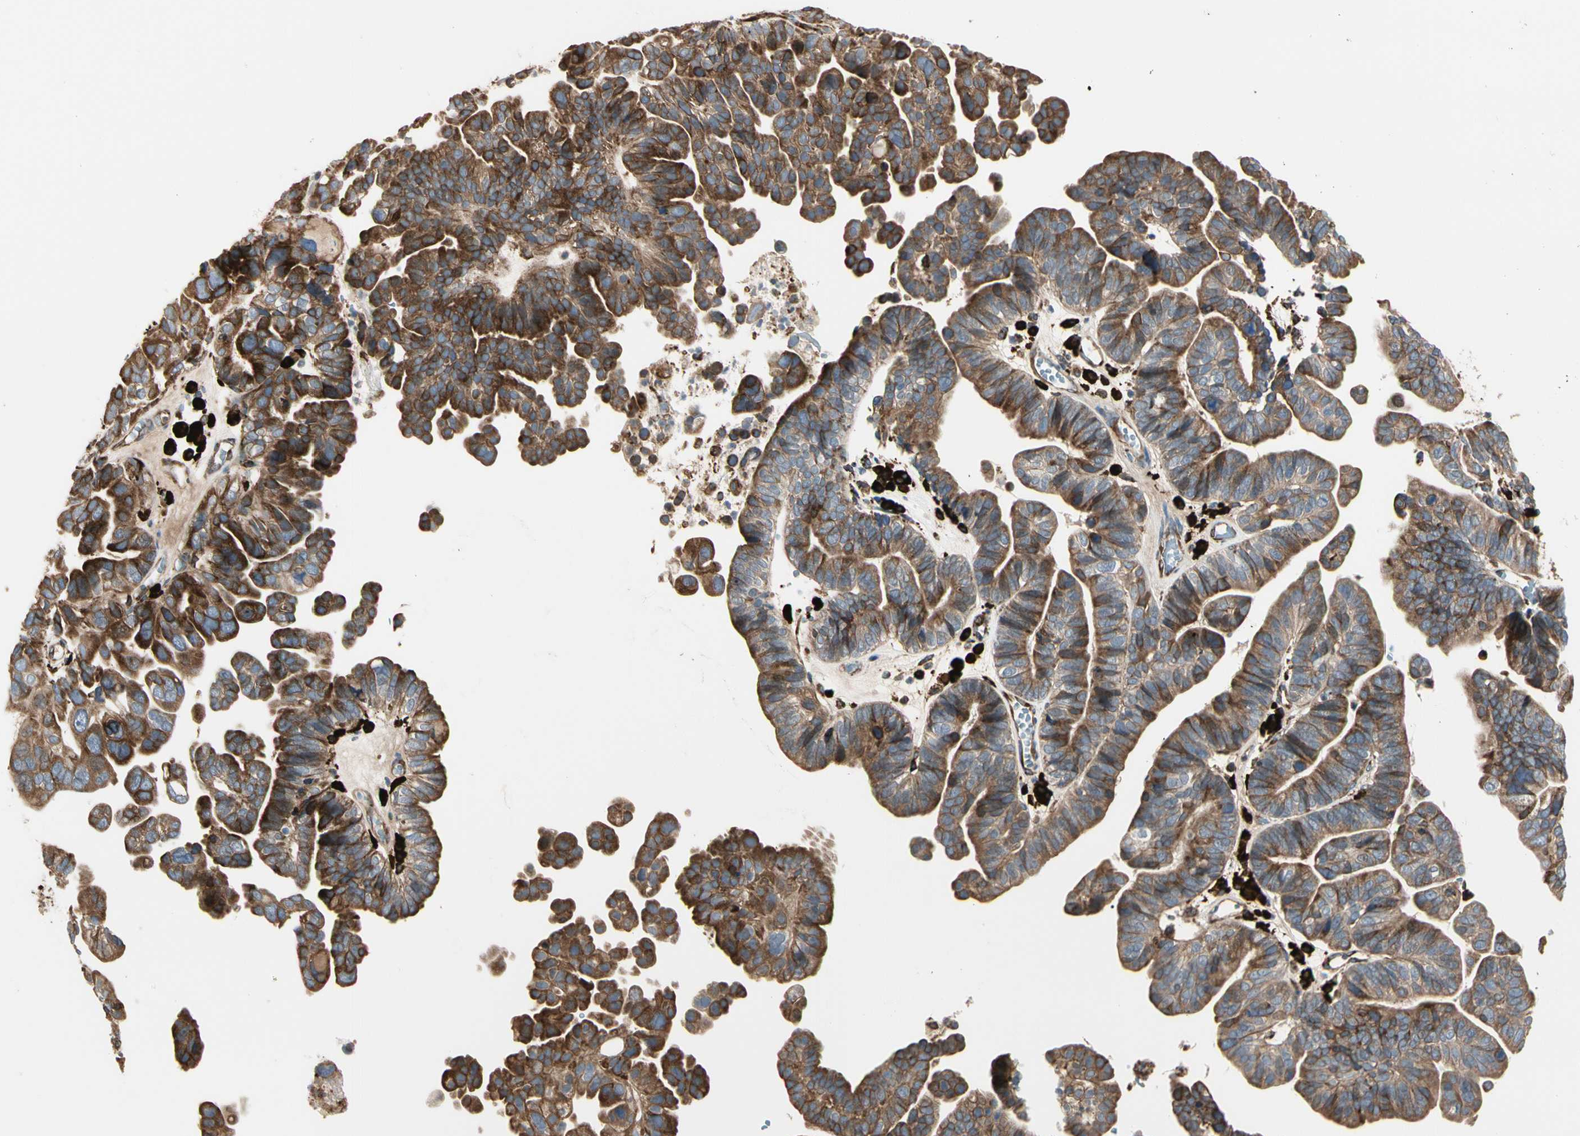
{"staining": {"intensity": "strong", "quantity": ">75%", "location": "cytoplasmic/membranous"}, "tissue": "ovarian cancer", "cell_type": "Tumor cells", "image_type": "cancer", "snomed": [{"axis": "morphology", "description": "Cystadenocarcinoma, serous, NOS"}, {"axis": "topography", "description": "Ovary"}], "caption": "High-power microscopy captured an immunohistochemistry image of ovarian serous cystadenocarcinoma, revealing strong cytoplasmic/membranous positivity in approximately >75% of tumor cells. (IHC, brightfield microscopy, high magnification).", "gene": "HSP90B1", "patient": {"sex": "female", "age": 56}}